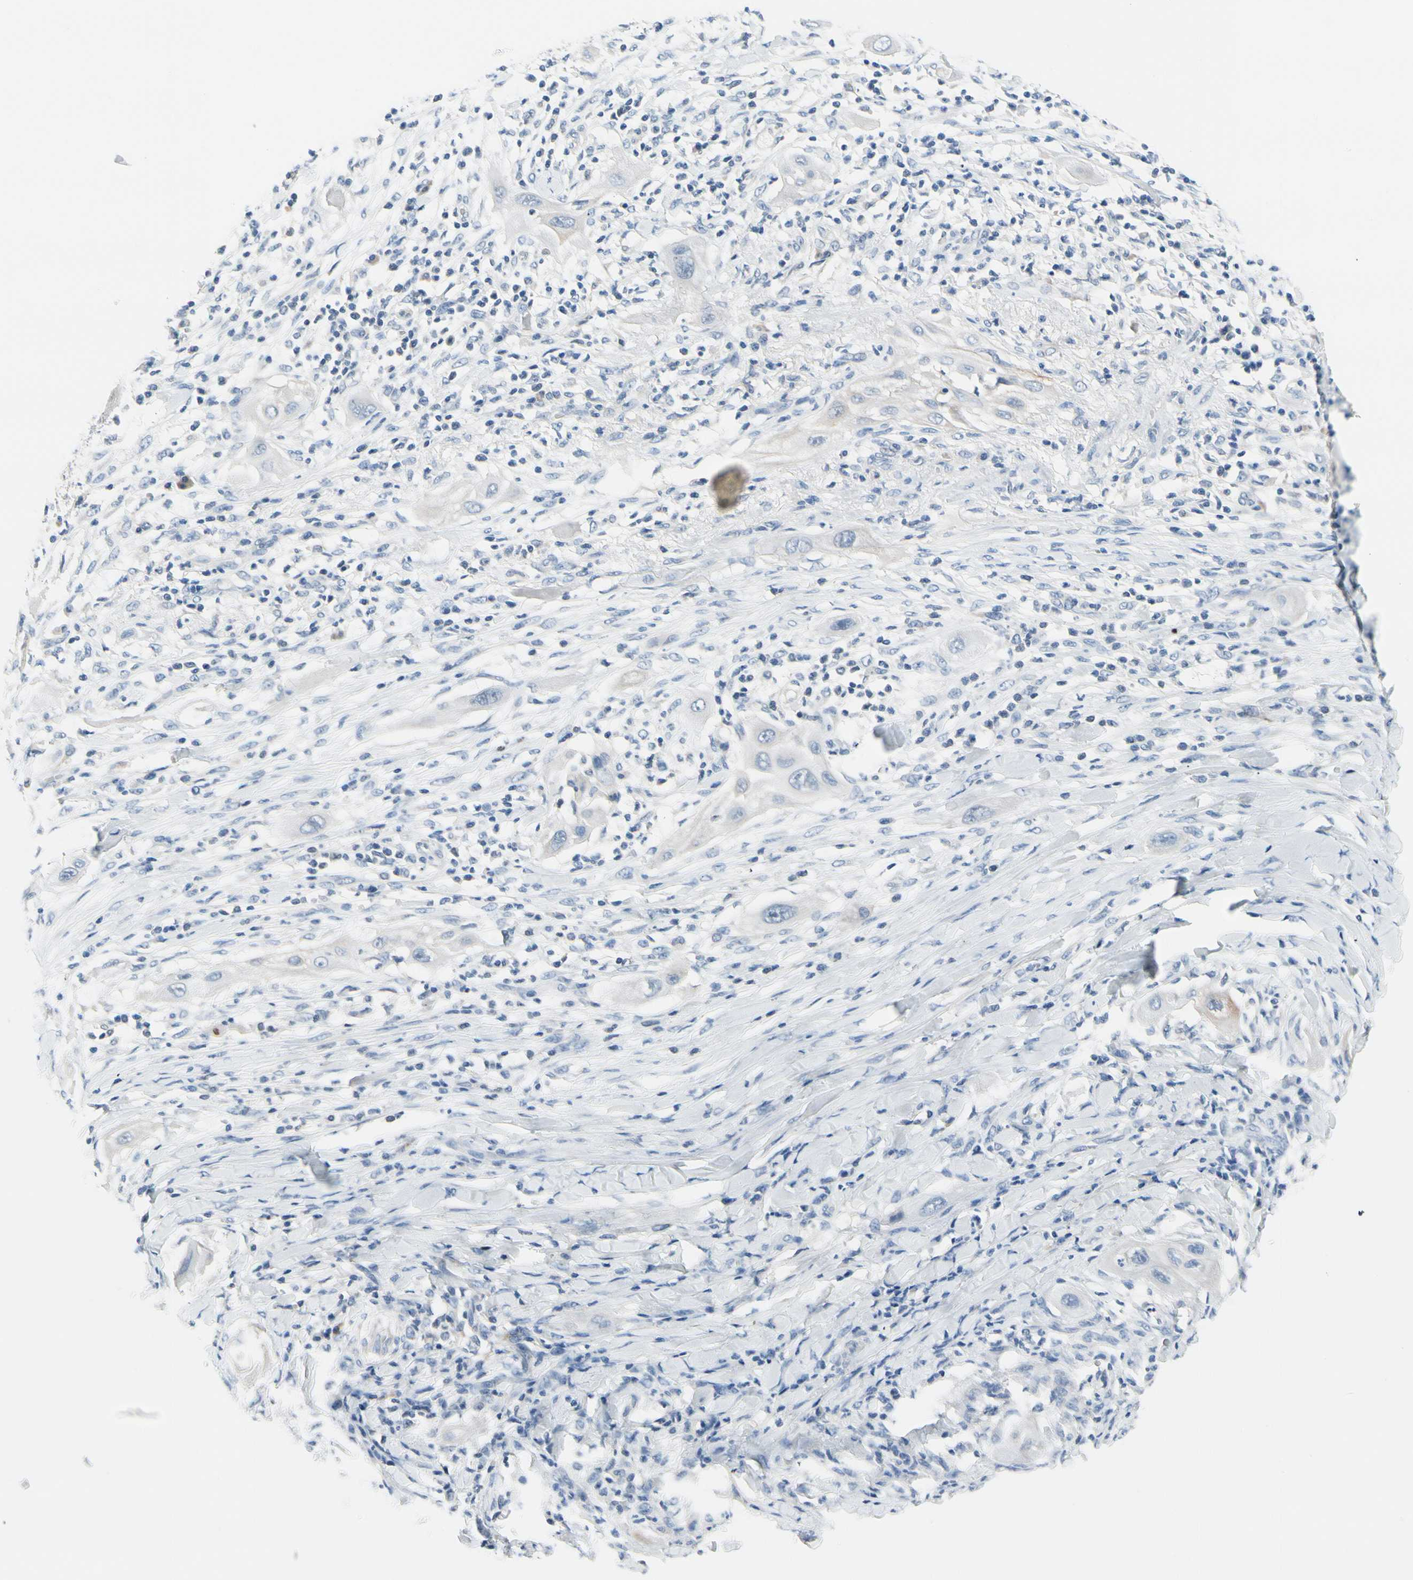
{"staining": {"intensity": "negative", "quantity": "none", "location": "none"}, "tissue": "lung cancer", "cell_type": "Tumor cells", "image_type": "cancer", "snomed": [{"axis": "morphology", "description": "Squamous cell carcinoma, NOS"}, {"axis": "topography", "description": "Lung"}], "caption": "An image of human squamous cell carcinoma (lung) is negative for staining in tumor cells.", "gene": "CKAP2", "patient": {"sex": "female", "age": 47}}